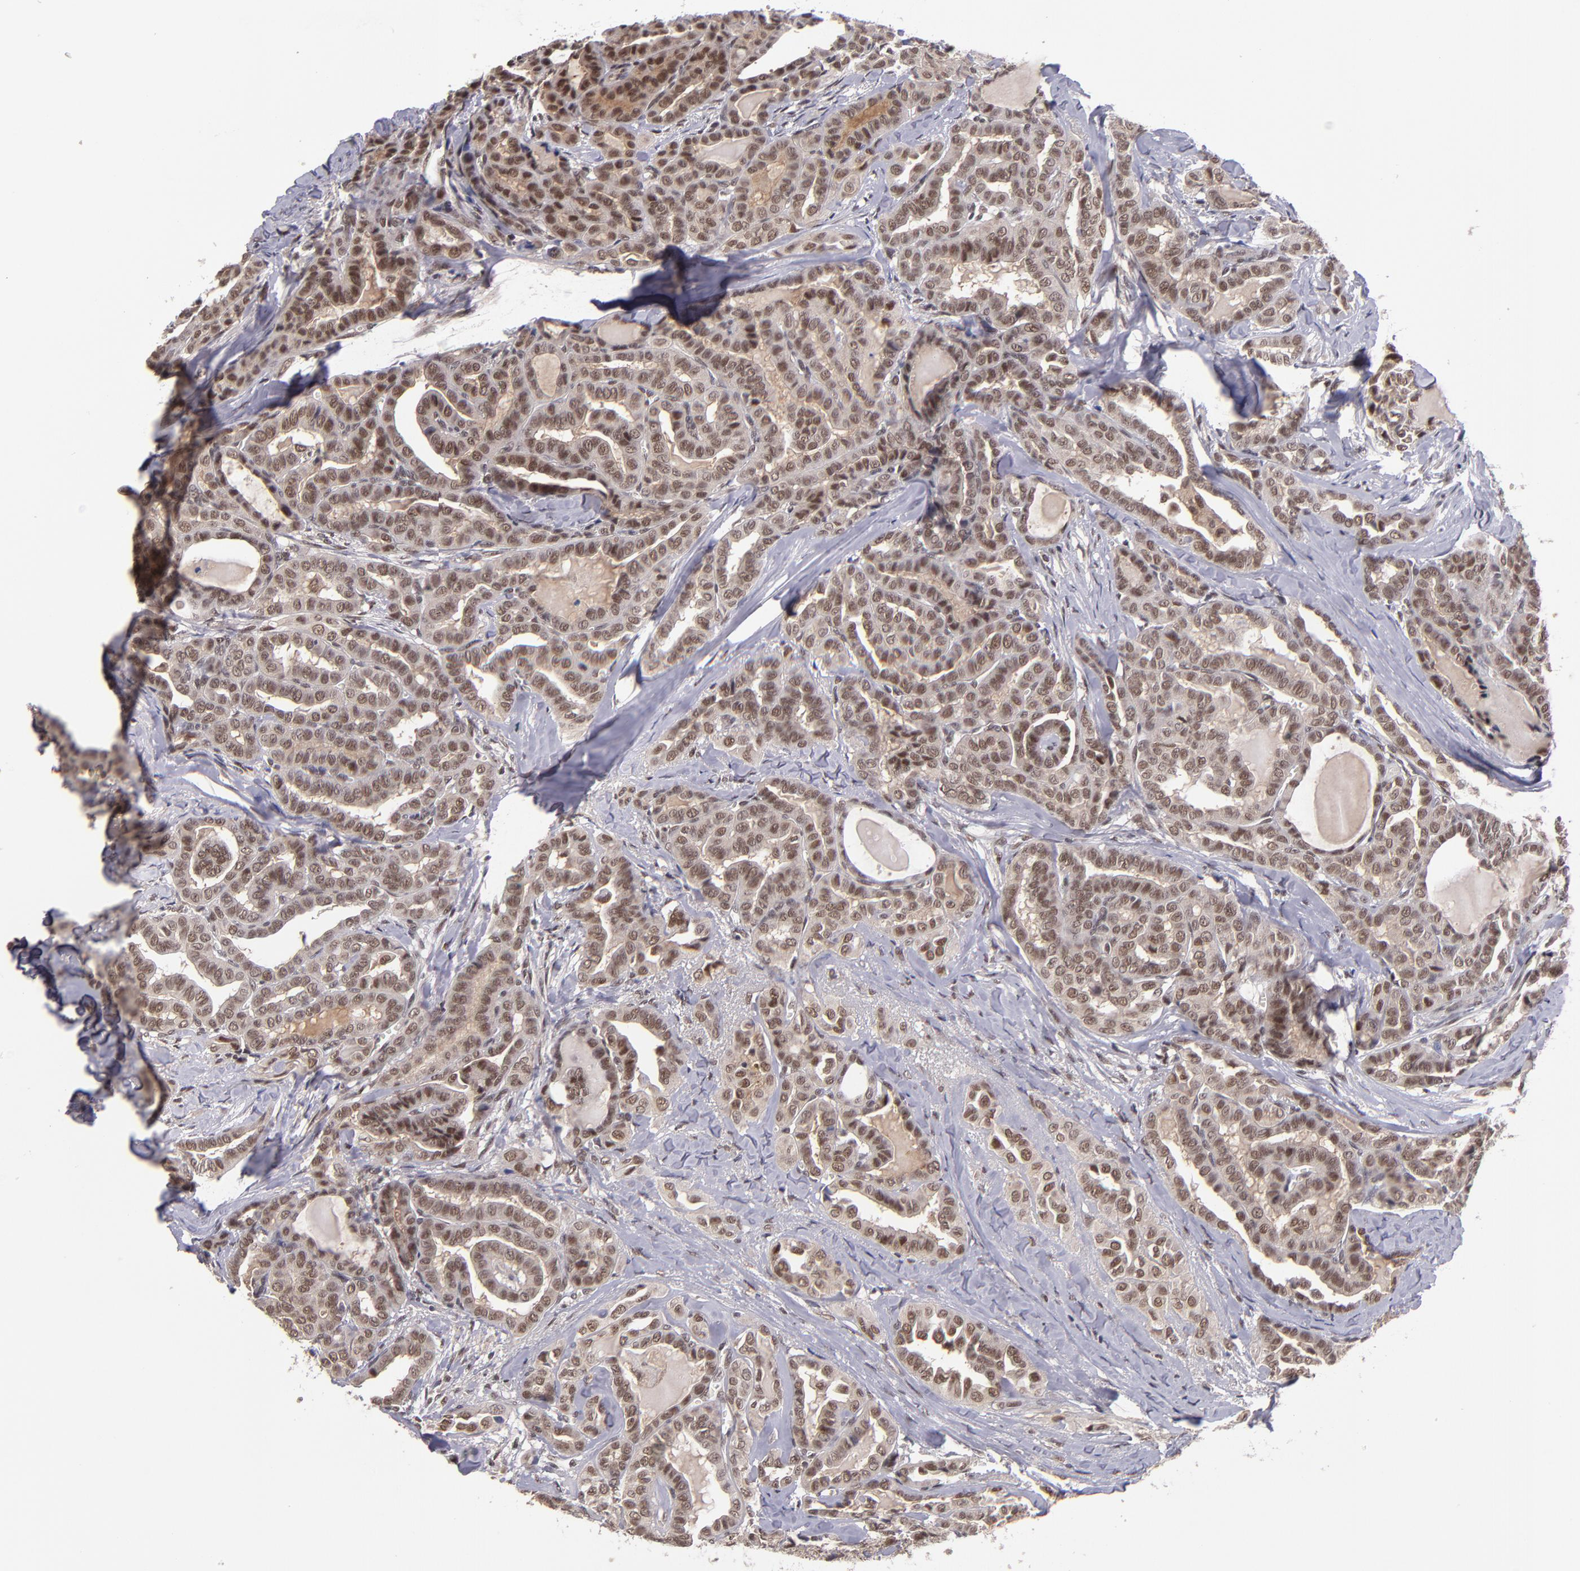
{"staining": {"intensity": "moderate", "quantity": ">75%", "location": "nuclear"}, "tissue": "thyroid cancer", "cell_type": "Tumor cells", "image_type": "cancer", "snomed": [{"axis": "morphology", "description": "Carcinoma, NOS"}, {"axis": "topography", "description": "Thyroid gland"}], "caption": "Thyroid cancer (carcinoma) stained for a protein exhibits moderate nuclear positivity in tumor cells. (Stains: DAB (3,3'-diaminobenzidine) in brown, nuclei in blue, Microscopy: brightfield microscopy at high magnification).", "gene": "EP300", "patient": {"sex": "female", "age": 91}}